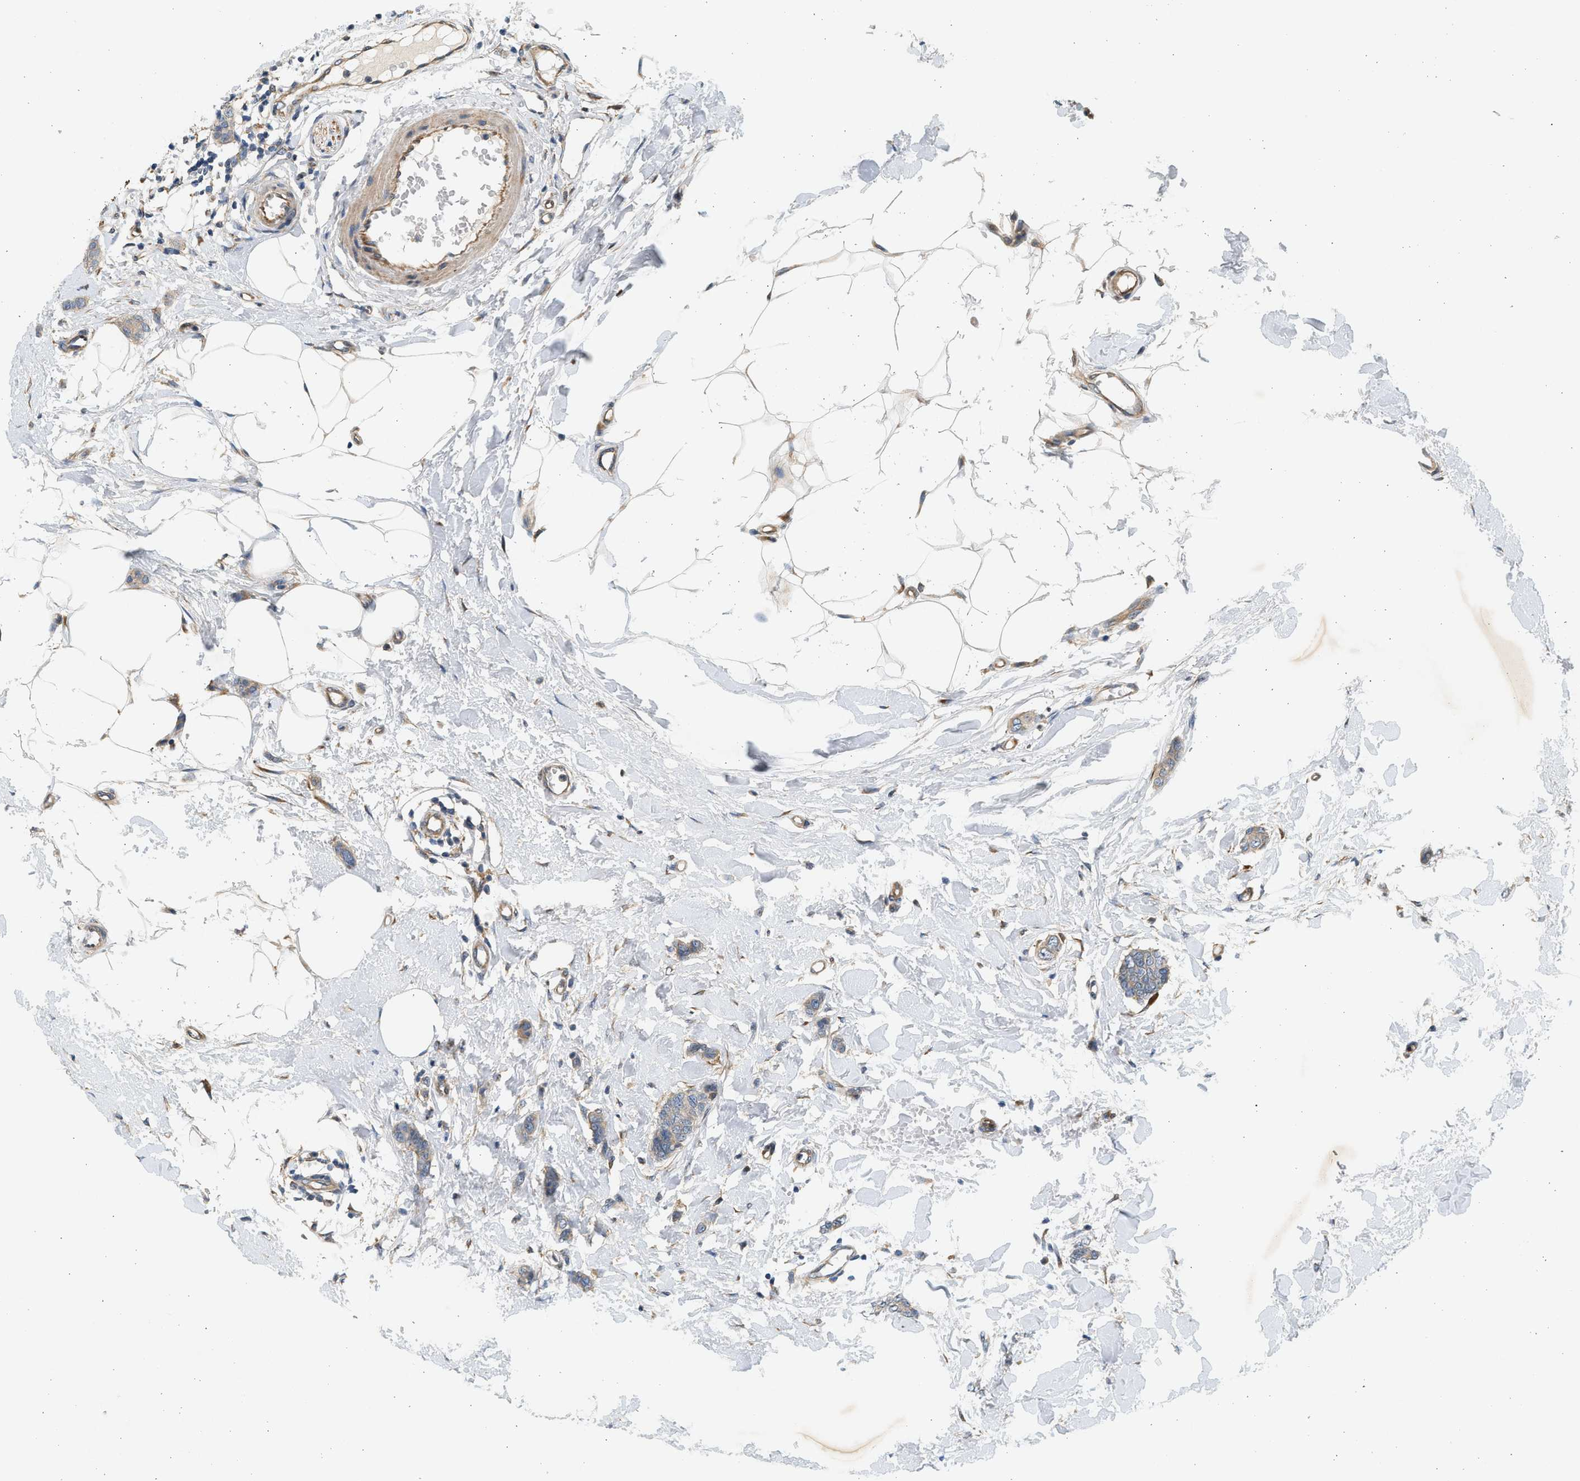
{"staining": {"intensity": "weak", "quantity": "25%-75%", "location": "cytoplasmic/membranous"}, "tissue": "breast cancer", "cell_type": "Tumor cells", "image_type": "cancer", "snomed": [{"axis": "morphology", "description": "Lobular carcinoma"}, {"axis": "topography", "description": "Skin"}, {"axis": "topography", "description": "Breast"}], "caption": "DAB immunohistochemical staining of breast lobular carcinoma reveals weak cytoplasmic/membranous protein positivity in approximately 25%-75% of tumor cells.", "gene": "KDELR2", "patient": {"sex": "female", "age": 46}}